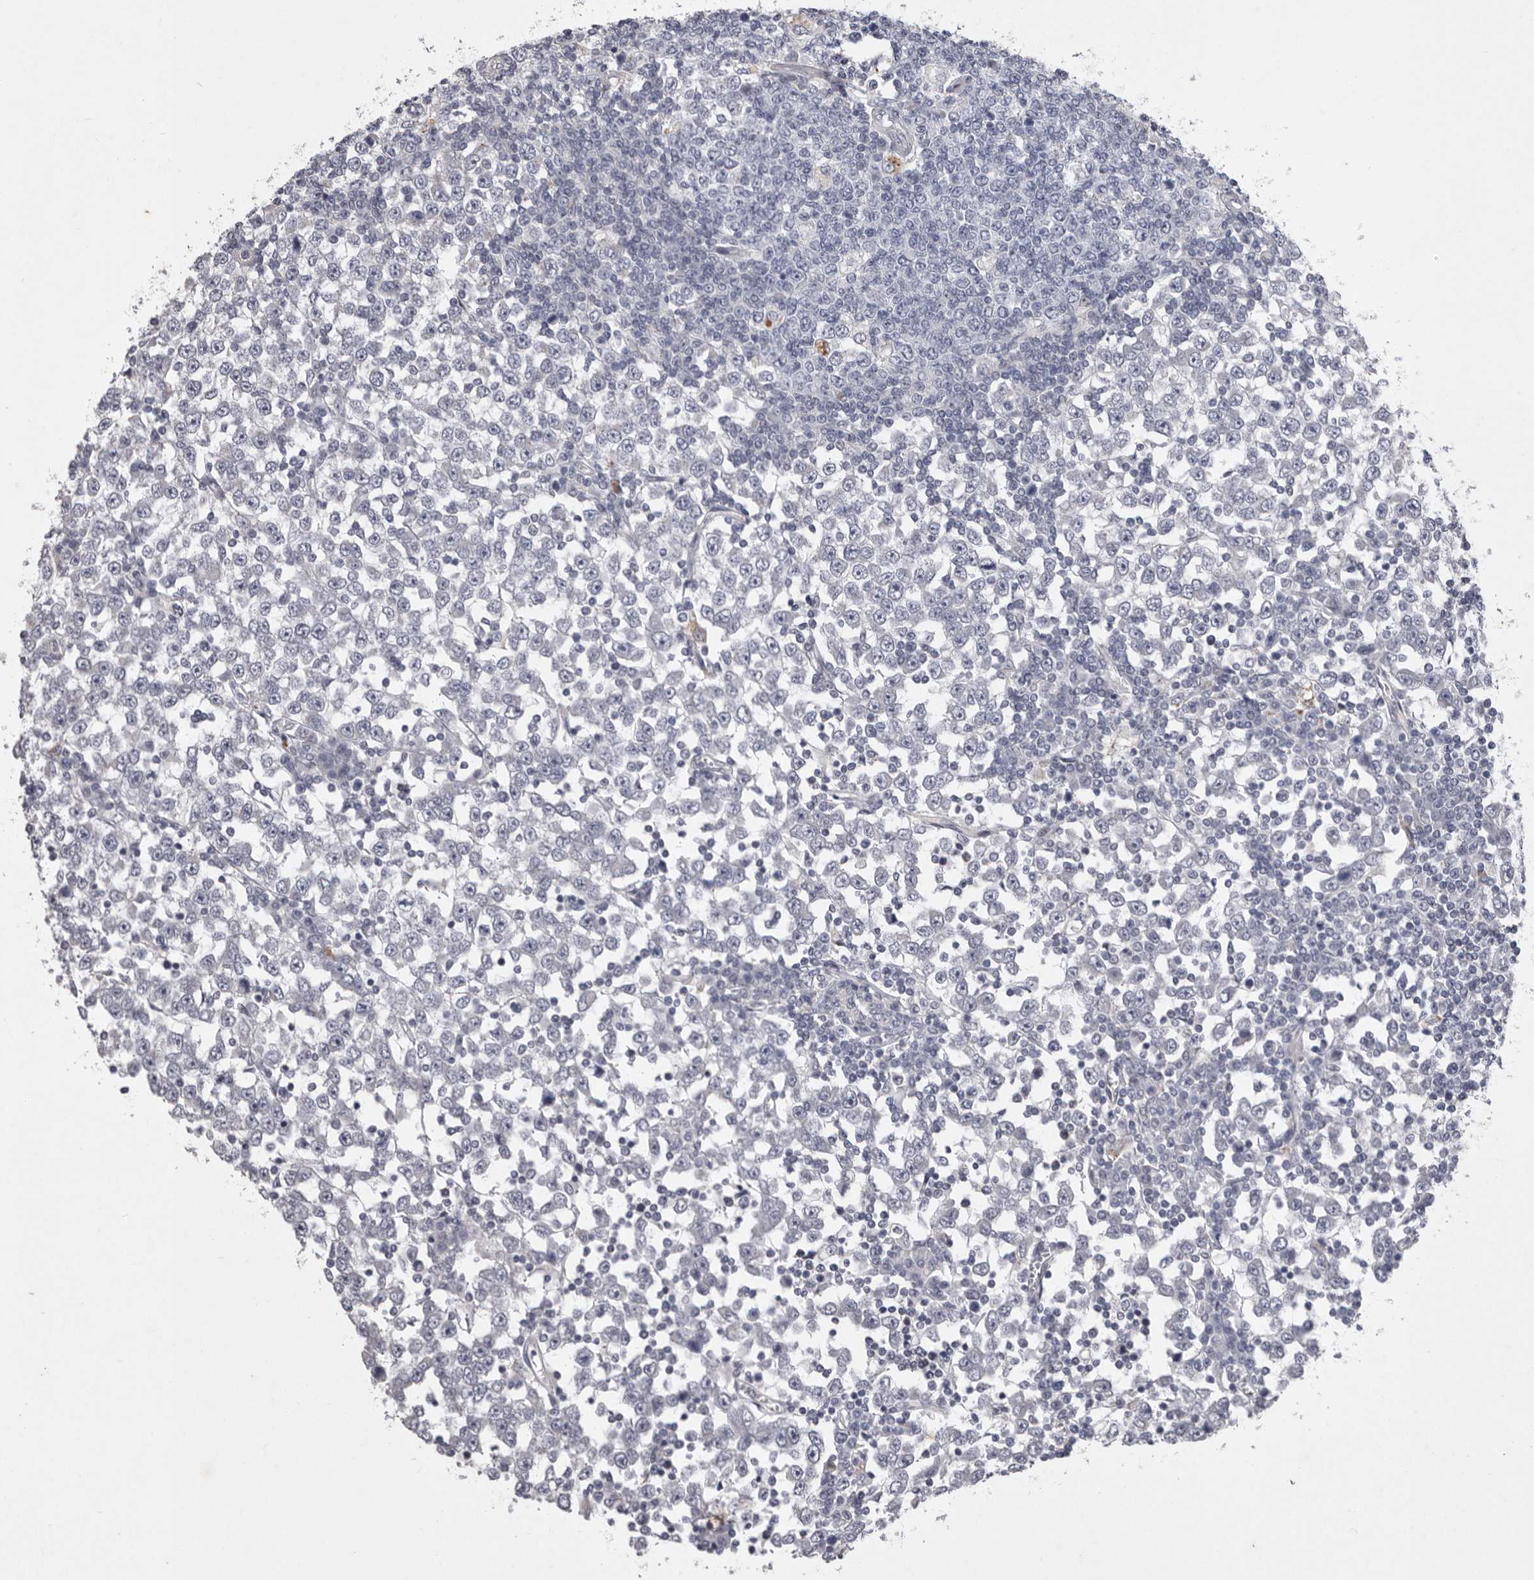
{"staining": {"intensity": "negative", "quantity": "none", "location": "none"}, "tissue": "testis cancer", "cell_type": "Tumor cells", "image_type": "cancer", "snomed": [{"axis": "morphology", "description": "Seminoma, NOS"}, {"axis": "topography", "description": "Testis"}], "caption": "DAB (3,3'-diaminobenzidine) immunohistochemical staining of human testis seminoma shows no significant expression in tumor cells.", "gene": "NKAIN4", "patient": {"sex": "male", "age": 65}}